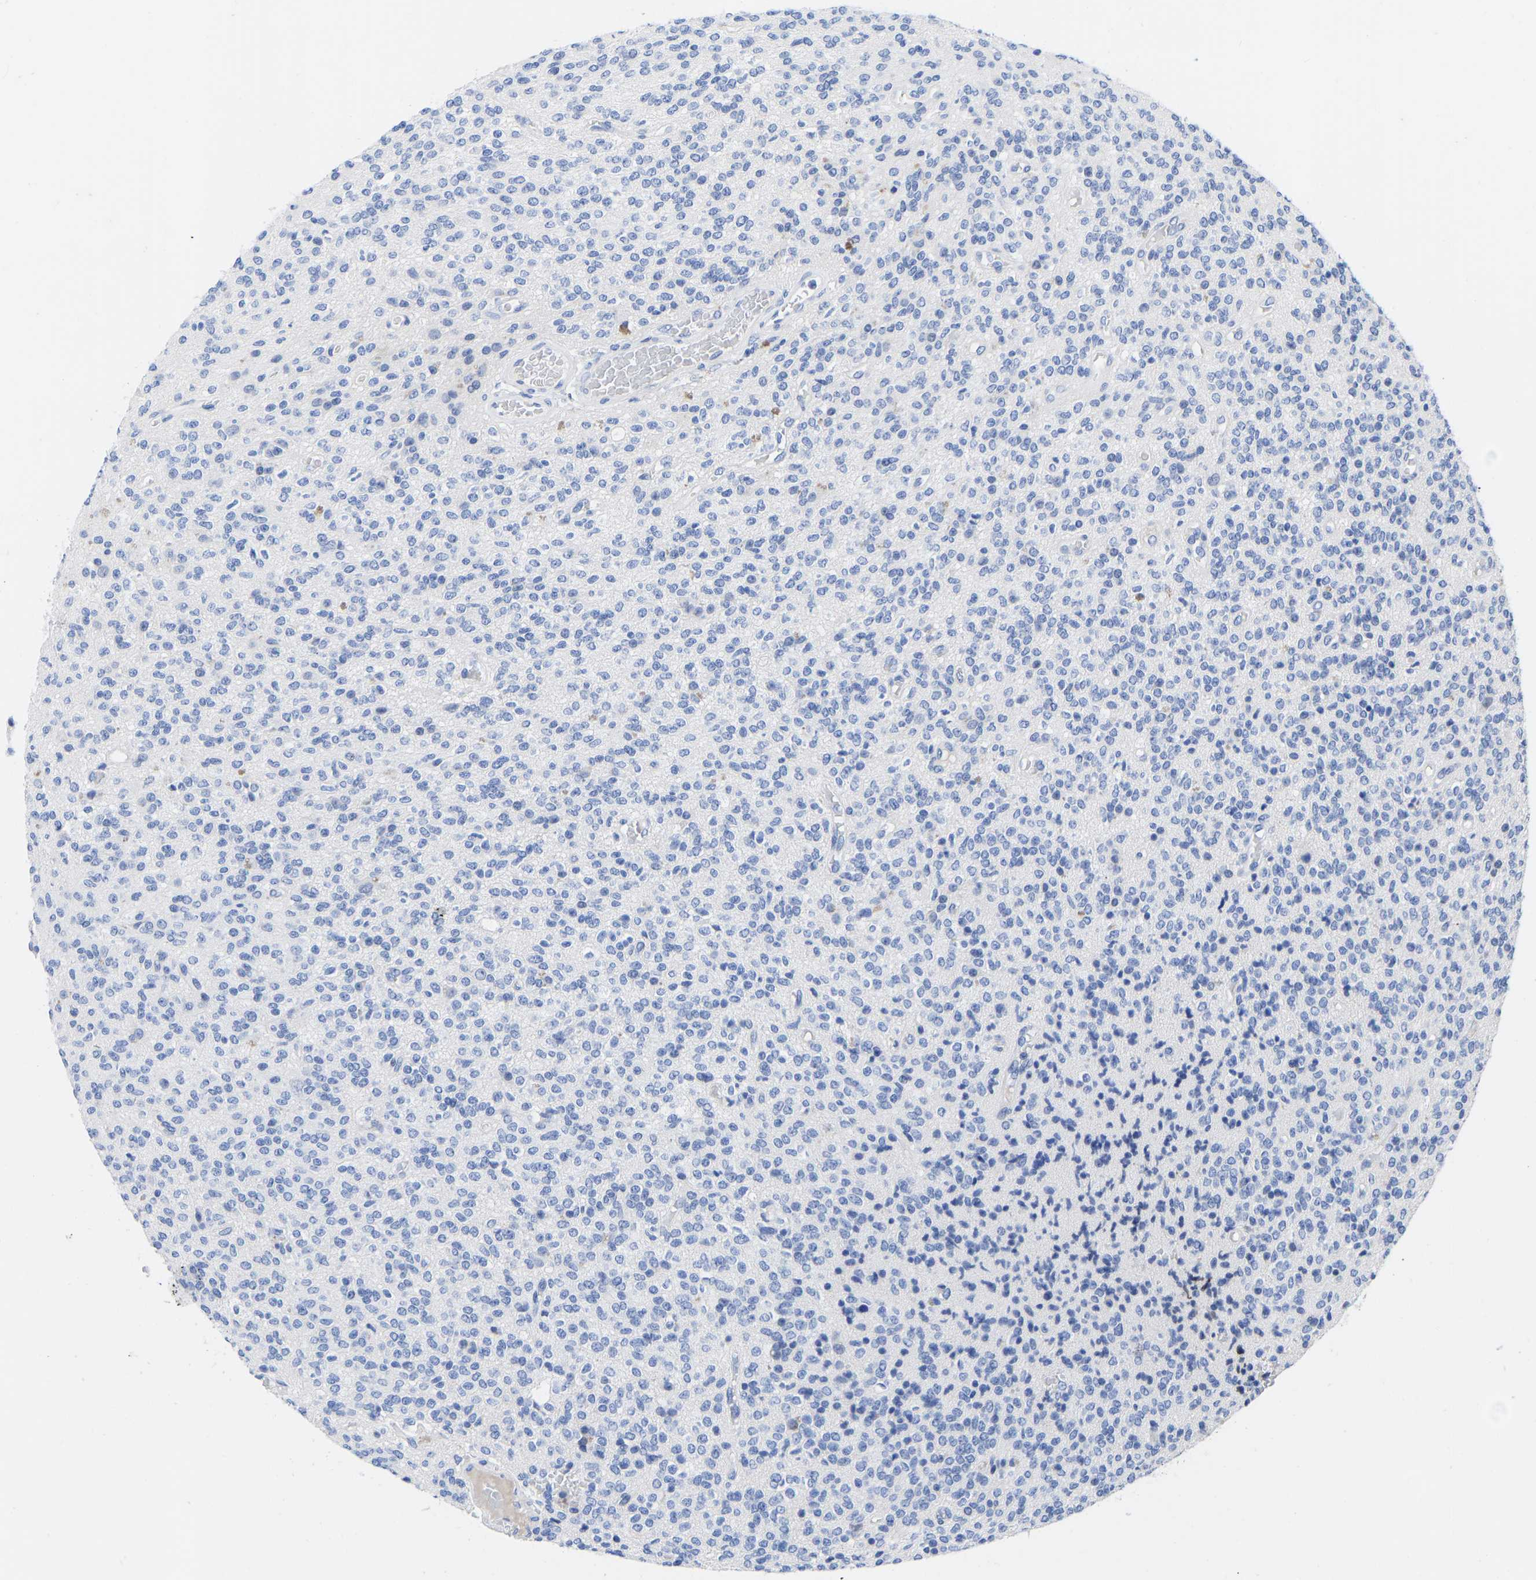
{"staining": {"intensity": "negative", "quantity": "none", "location": "none"}, "tissue": "glioma", "cell_type": "Tumor cells", "image_type": "cancer", "snomed": [{"axis": "morphology", "description": "Glioma, malignant, High grade"}, {"axis": "topography", "description": "Brain"}], "caption": "This is a photomicrograph of IHC staining of malignant glioma (high-grade), which shows no expression in tumor cells. (DAB (3,3'-diaminobenzidine) immunohistochemistry, high magnification).", "gene": "GPA33", "patient": {"sex": "male", "age": 34}}